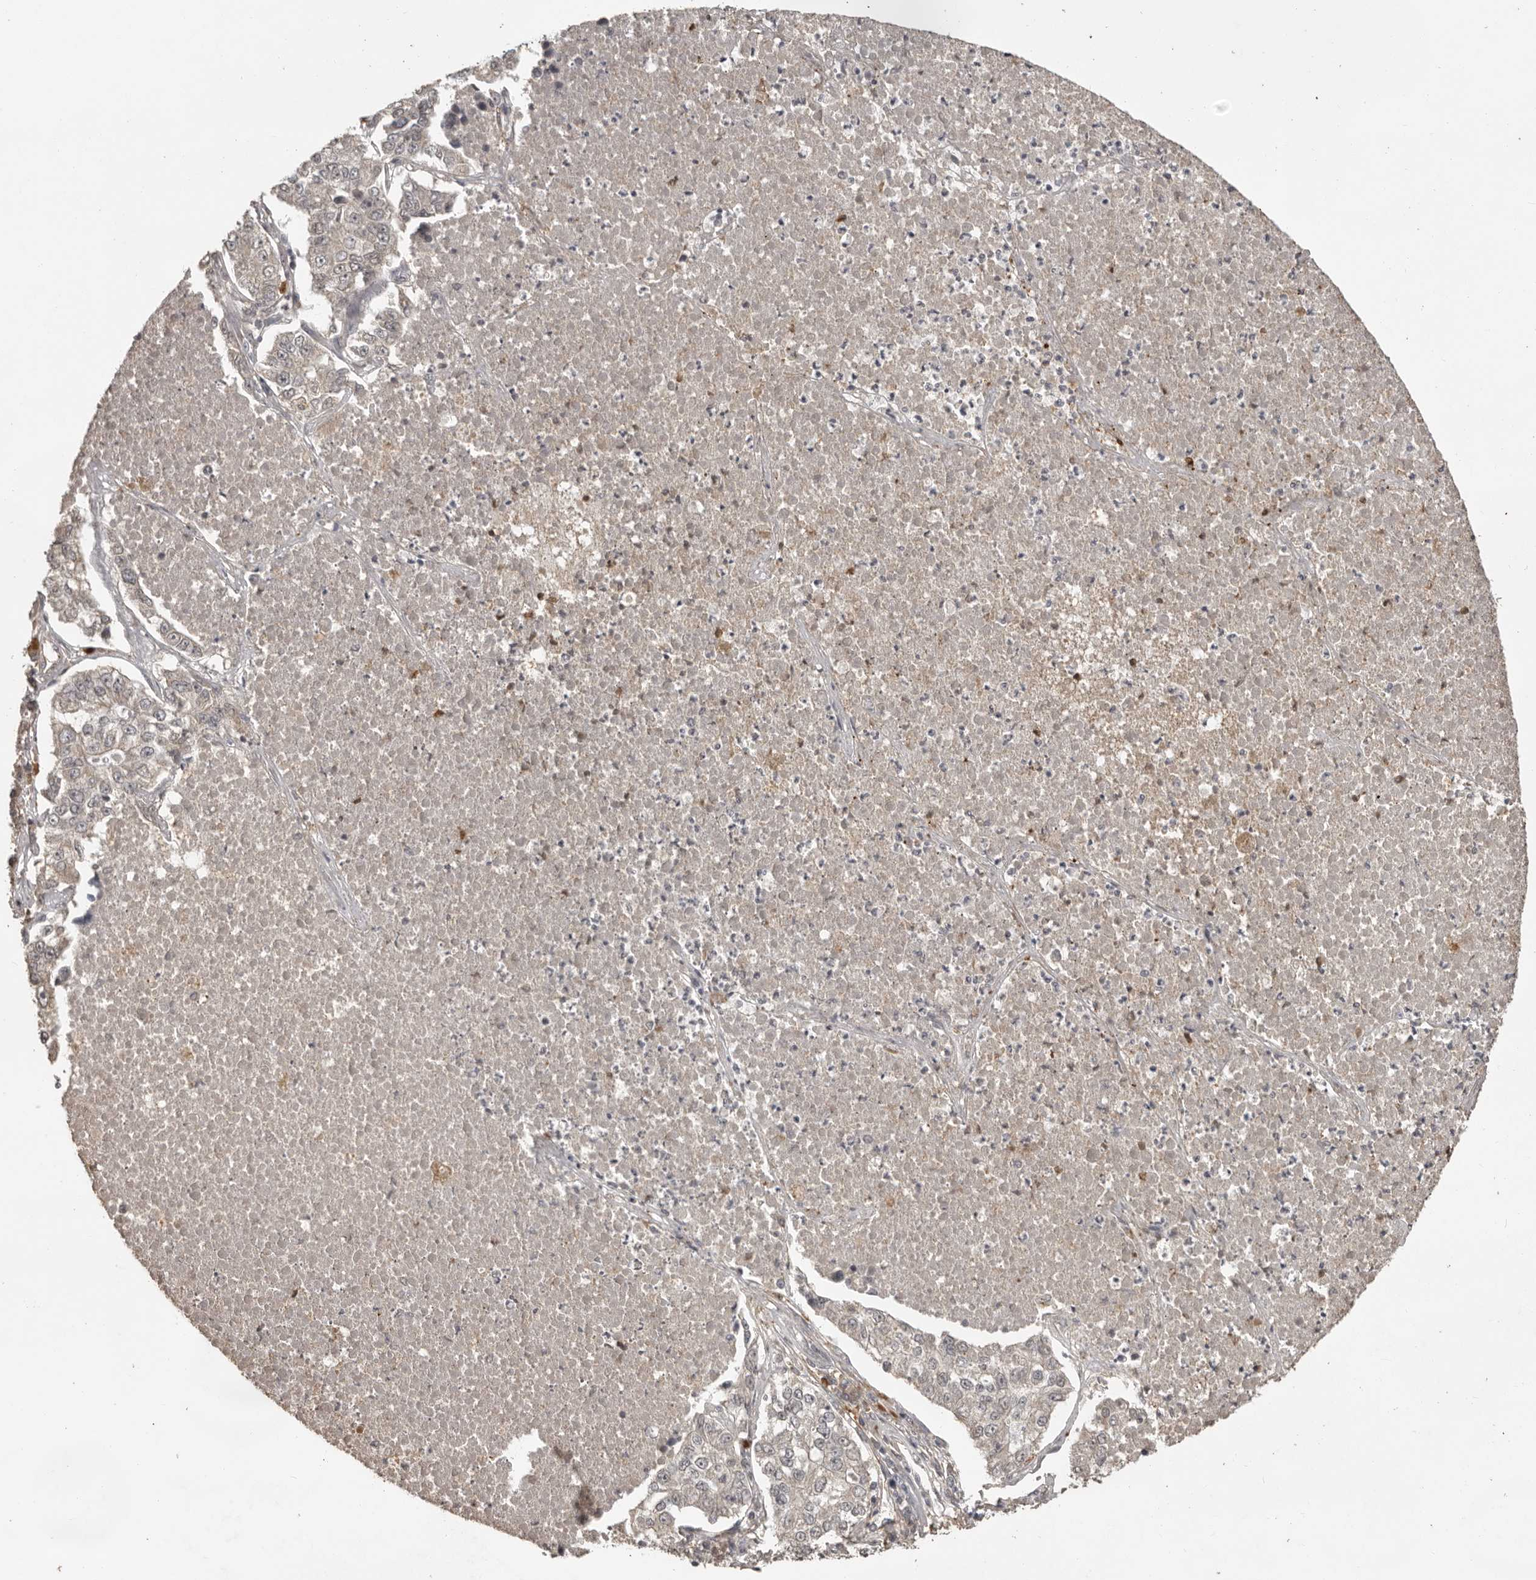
{"staining": {"intensity": "negative", "quantity": "none", "location": "none"}, "tissue": "lung cancer", "cell_type": "Tumor cells", "image_type": "cancer", "snomed": [{"axis": "morphology", "description": "Adenocarcinoma, NOS"}, {"axis": "topography", "description": "Lung"}], "caption": "This is a histopathology image of IHC staining of lung adenocarcinoma, which shows no staining in tumor cells.", "gene": "CTF1", "patient": {"sex": "male", "age": 49}}